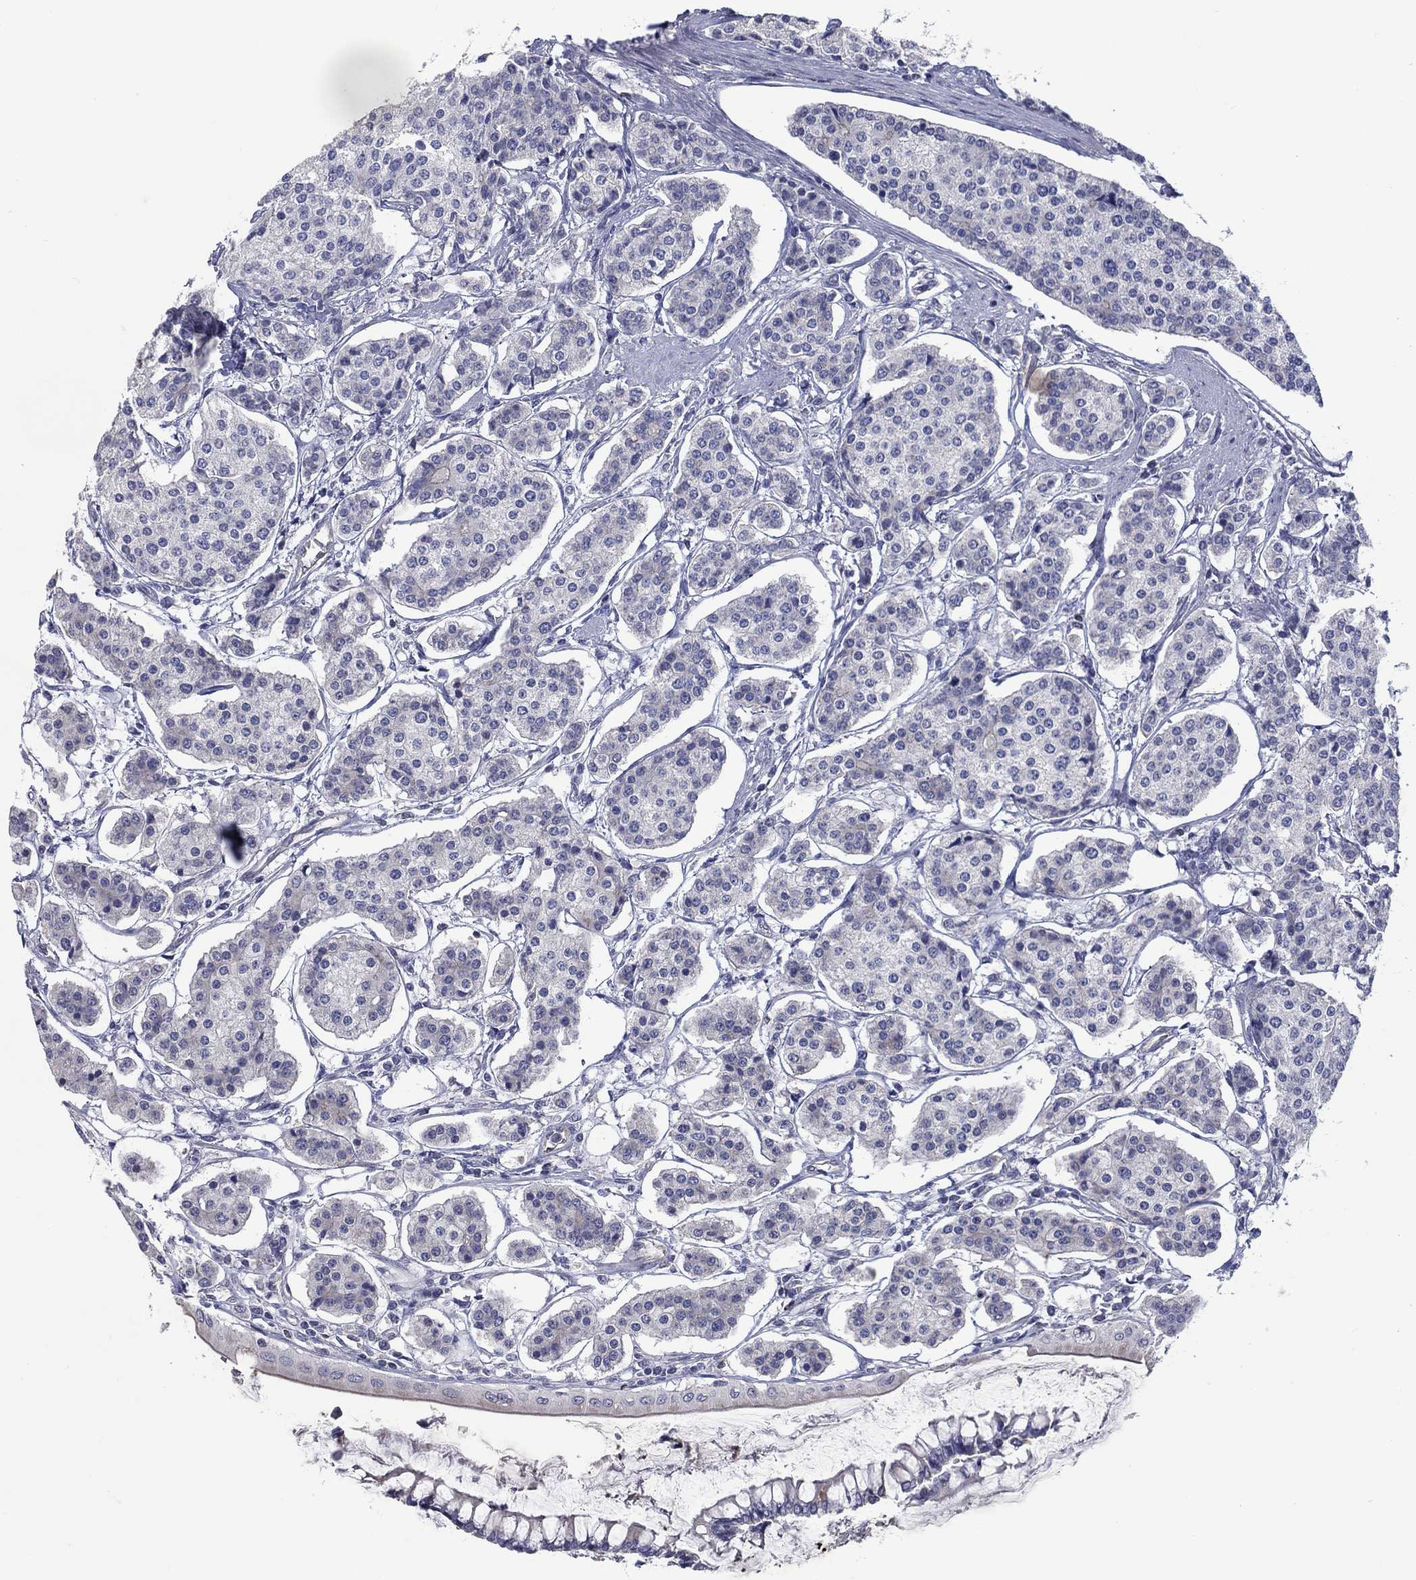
{"staining": {"intensity": "negative", "quantity": "none", "location": "none"}, "tissue": "carcinoid", "cell_type": "Tumor cells", "image_type": "cancer", "snomed": [{"axis": "morphology", "description": "Carcinoid, malignant, NOS"}, {"axis": "topography", "description": "Small intestine"}], "caption": "There is no significant staining in tumor cells of malignant carcinoid.", "gene": "ERMP1", "patient": {"sex": "female", "age": 65}}